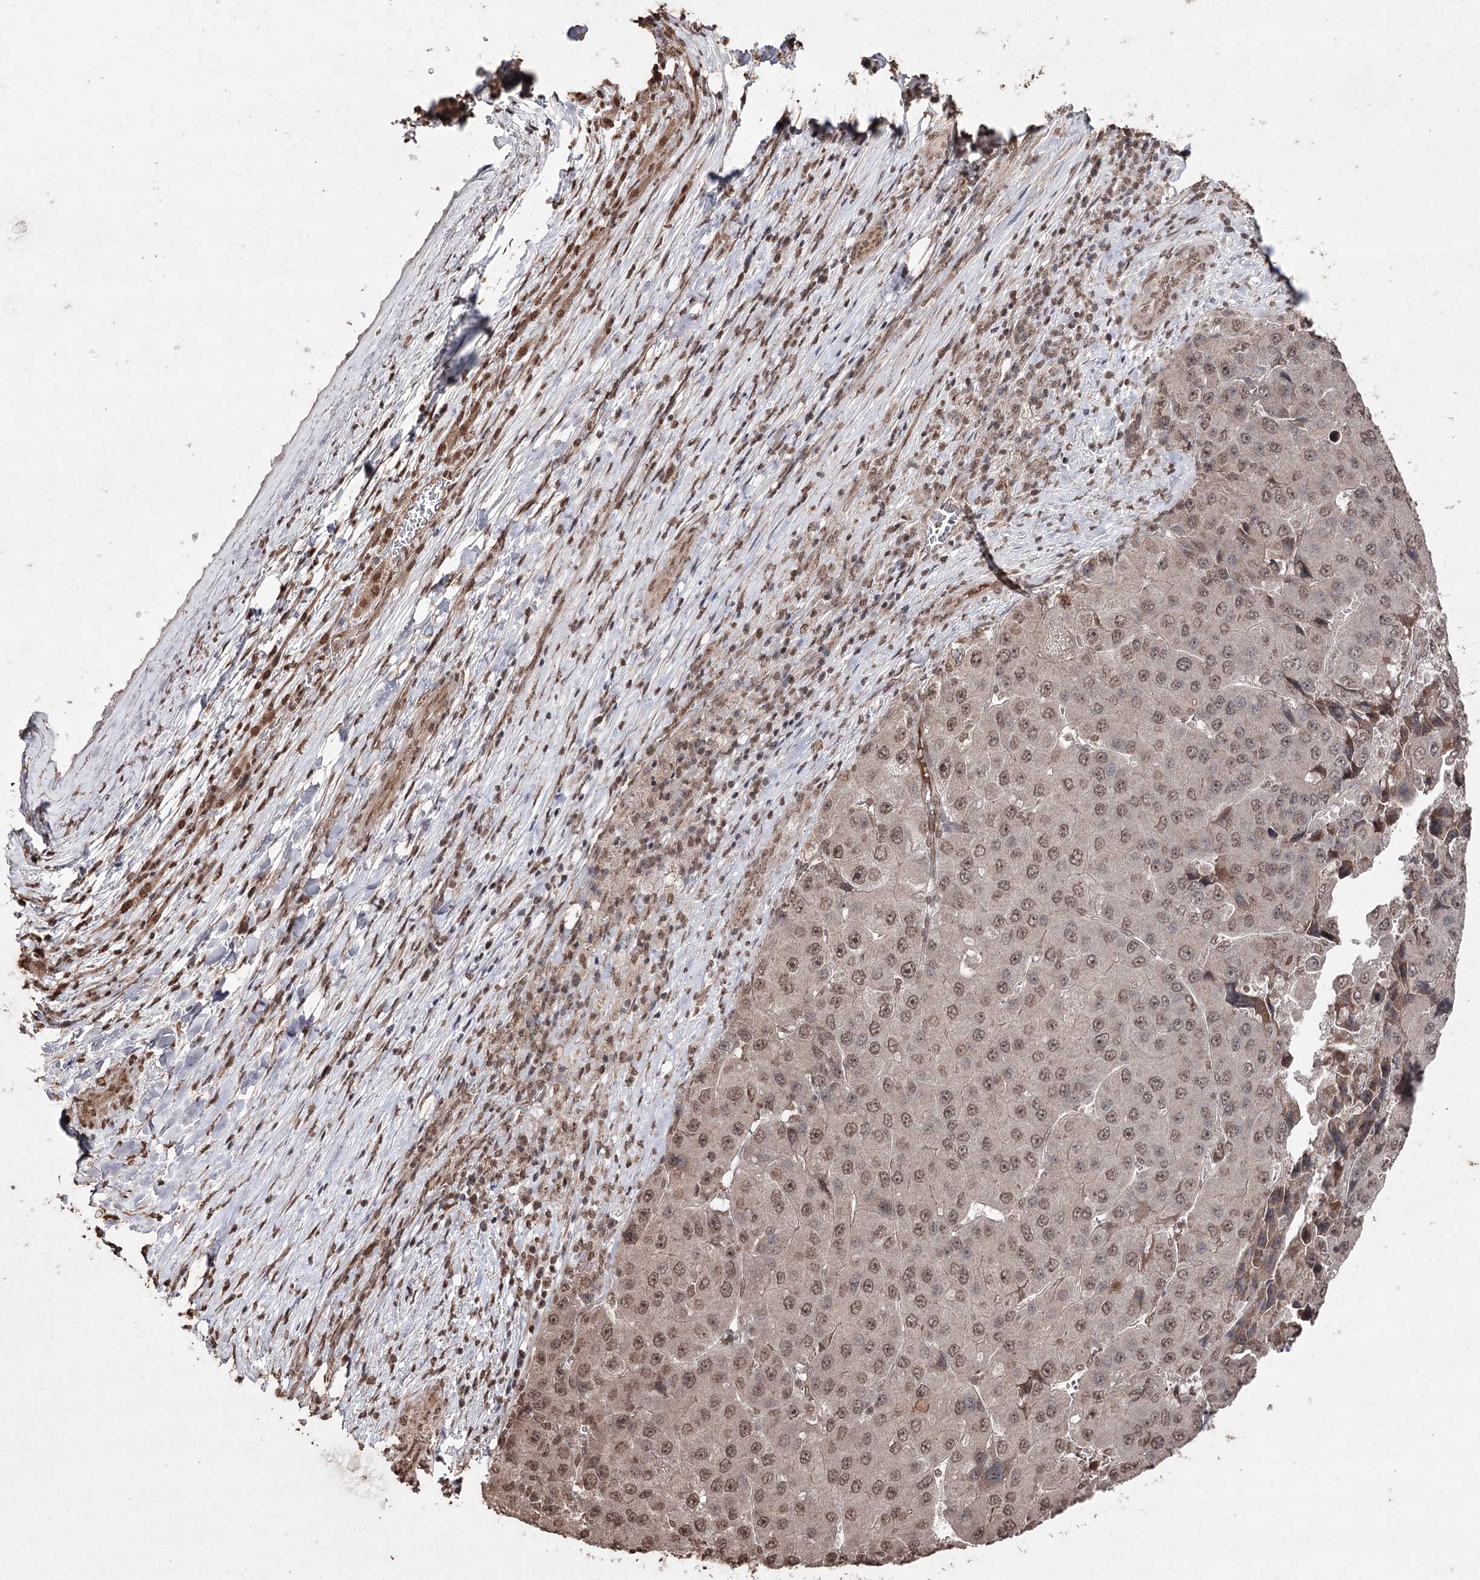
{"staining": {"intensity": "moderate", "quantity": ">75%", "location": "nuclear"}, "tissue": "liver cancer", "cell_type": "Tumor cells", "image_type": "cancer", "snomed": [{"axis": "morphology", "description": "Carcinoma, Hepatocellular, NOS"}, {"axis": "topography", "description": "Liver"}], "caption": "Protein staining of liver hepatocellular carcinoma tissue demonstrates moderate nuclear expression in about >75% of tumor cells.", "gene": "ATG14", "patient": {"sex": "female", "age": 73}}